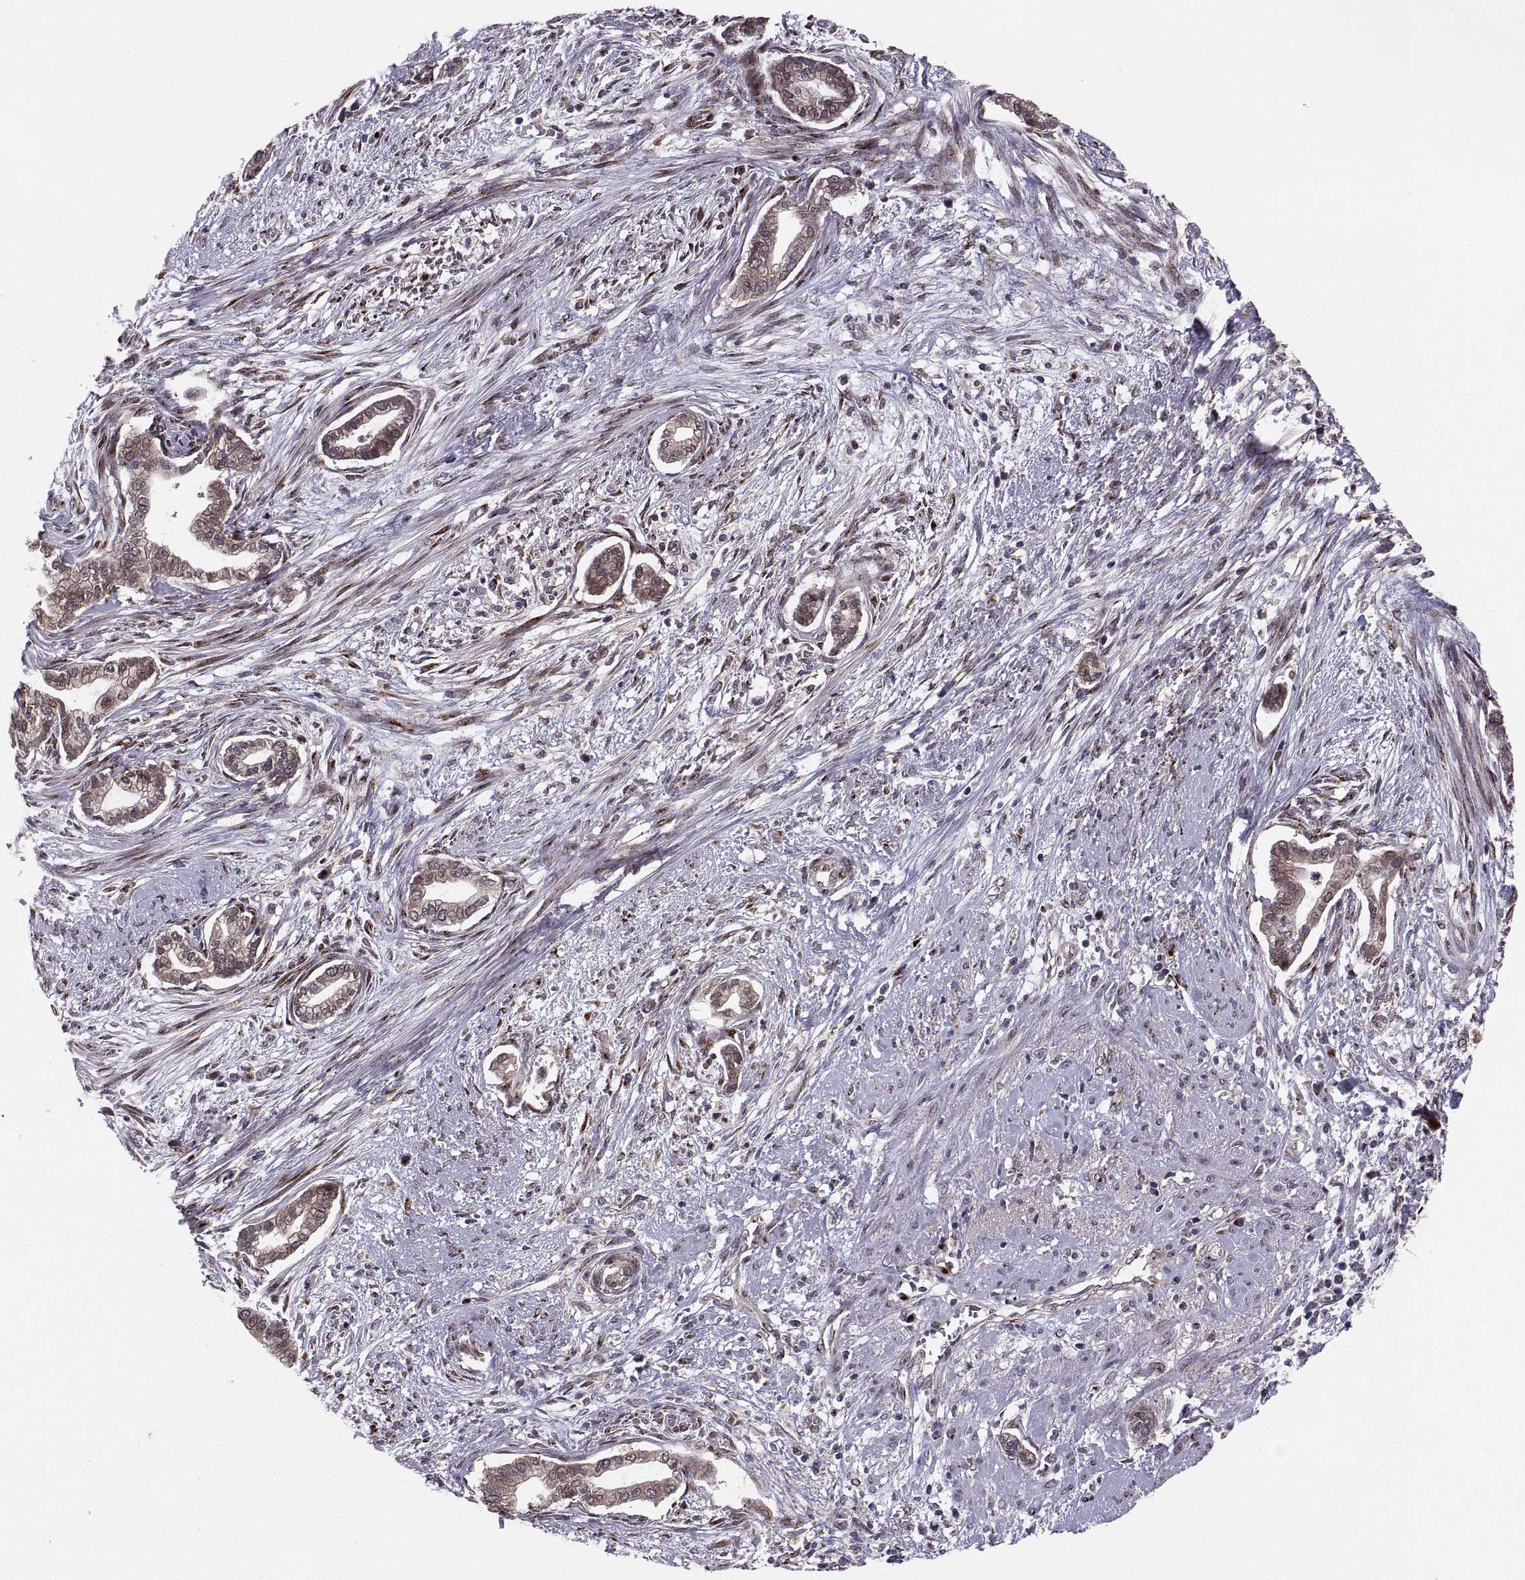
{"staining": {"intensity": "moderate", "quantity": "25%-75%", "location": "cytoplasmic/membranous"}, "tissue": "cervical cancer", "cell_type": "Tumor cells", "image_type": "cancer", "snomed": [{"axis": "morphology", "description": "Adenocarcinoma, NOS"}, {"axis": "topography", "description": "Cervix"}], "caption": "Moderate cytoplasmic/membranous protein staining is present in about 25%-75% of tumor cells in adenocarcinoma (cervical).", "gene": "TESC", "patient": {"sex": "female", "age": 62}}